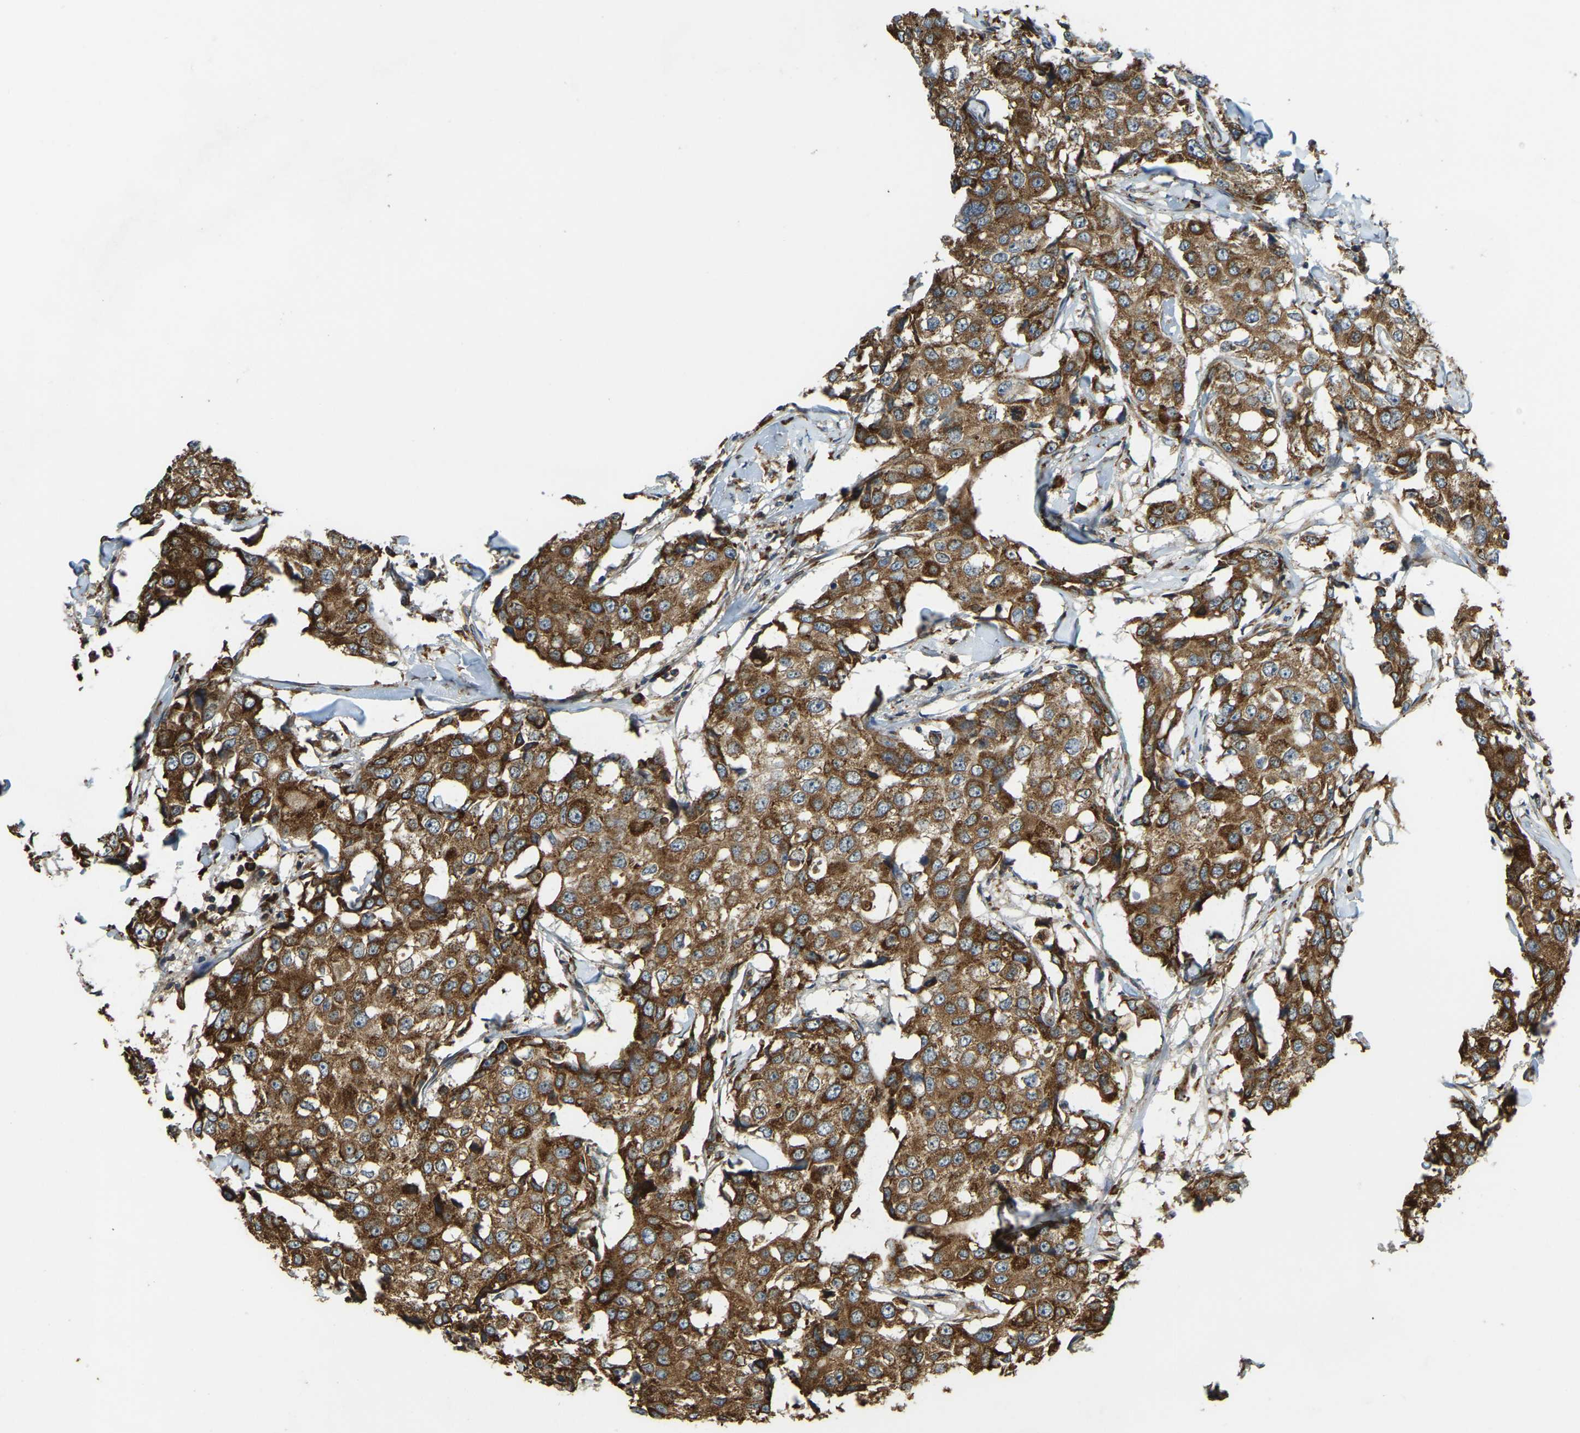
{"staining": {"intensity": "strong", "quantity": ">75%", "location": "cytoplasmic/membranous"}, "tissue": "breast cancer", "cell_type": "Tumor cells", "image_type": "cancer", "snomed": [{"axis": "morphology", "description": "Duct carcinoma"}, {"axis": "topography", "description": "Breast"}], "caption": "Breast invasive ductal carcinoma stained with DAB (3,3'-diaminobenzidine) IHC exhibits high levels of strong cytoplasmic/membranous expression in approximately >75% of tumor cells.", "gene": "RNF115", "patient": {"sex": "female", "age": 27}}